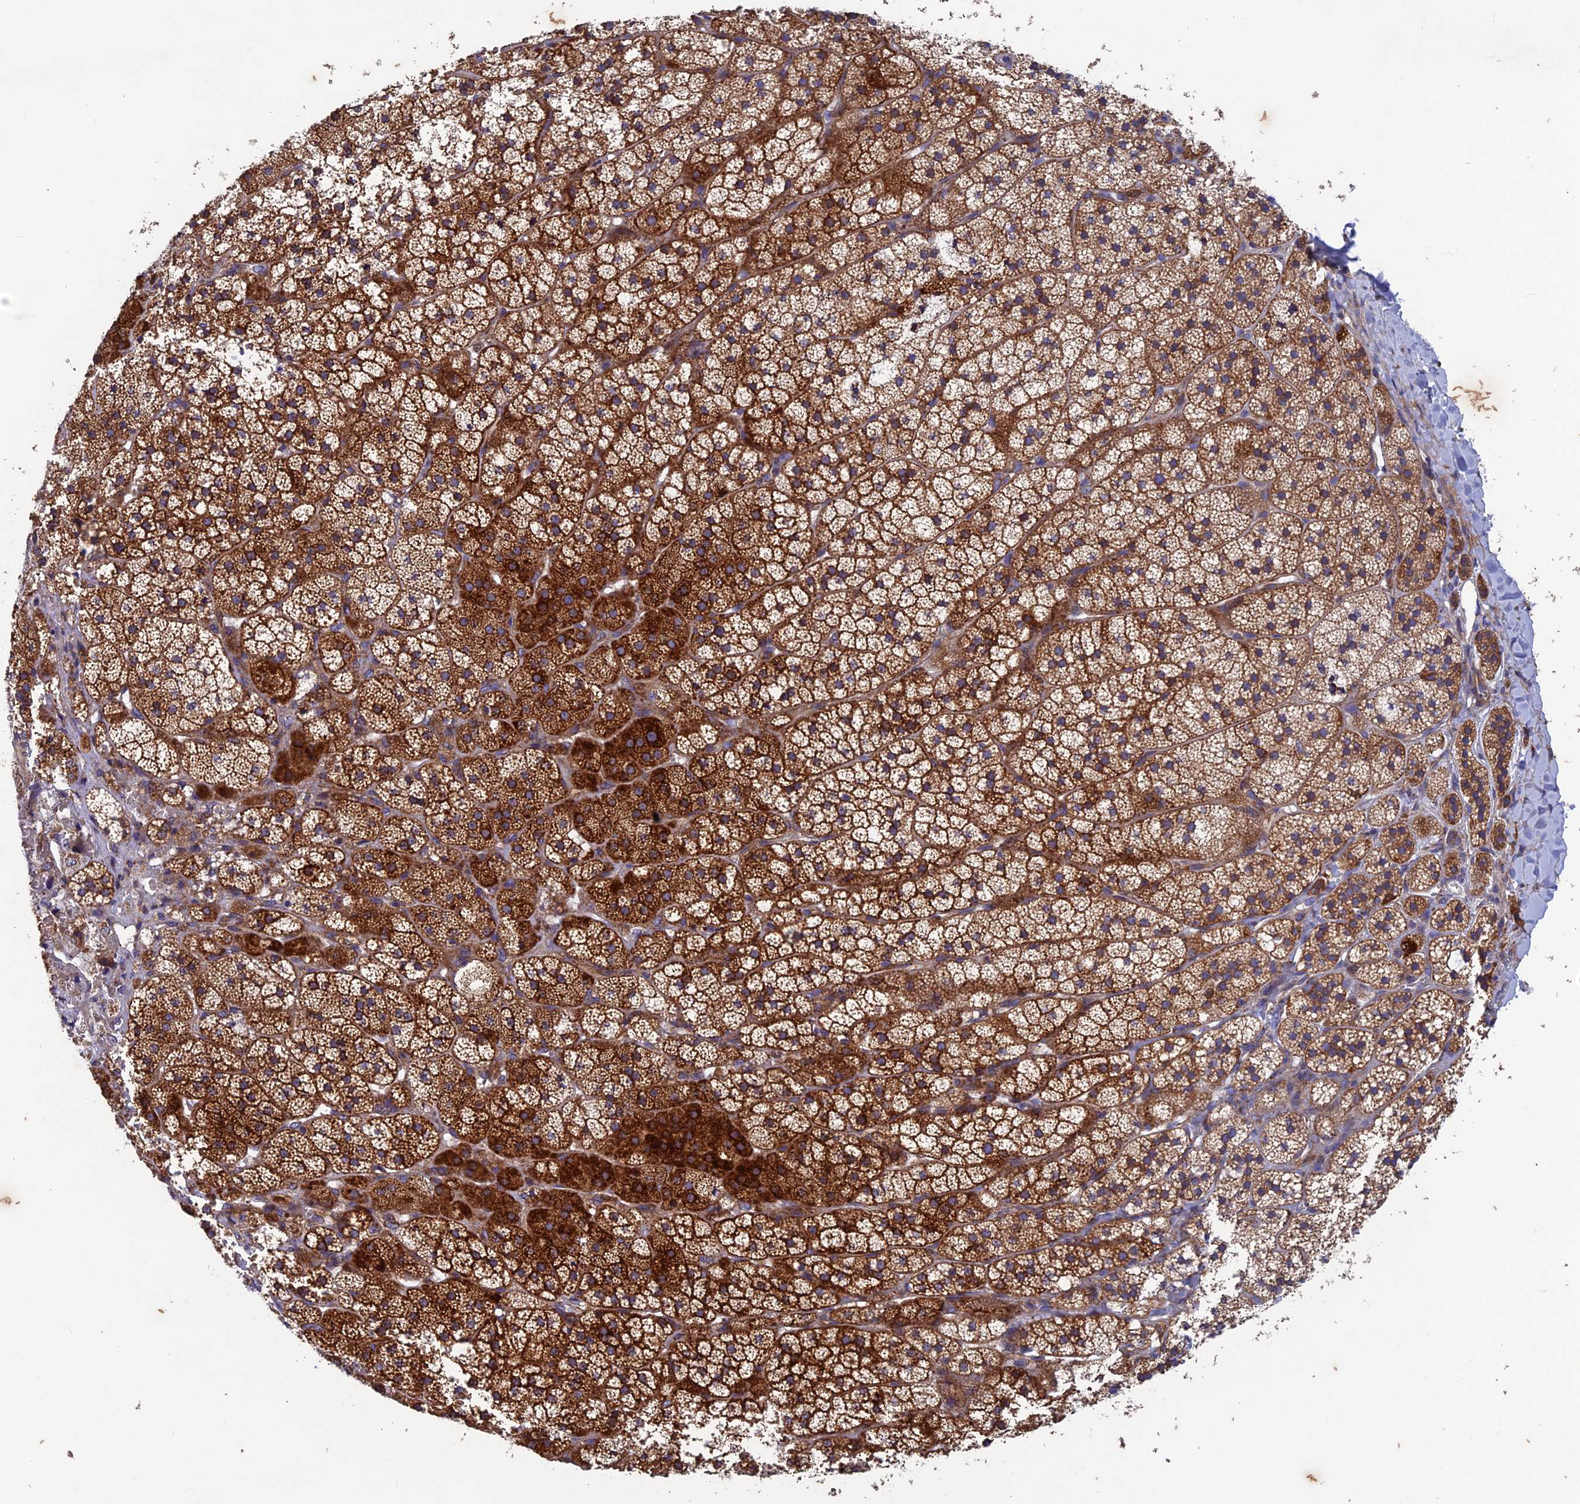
{"staining": {"intensity": "strong", "quantity": ">75%", "location": "cytoplasmic/membranous"}, "tissue": "adrenal gland", "cell_type": "Glandular cells", "image_type": "normal", "snomed": [{"axis": "morphology", "description": "Normal tissue, NOS"}, {"axis": "topography", "description": "Adrenal gland"}], "caption": "Protein positivity by immunohistochemistry (IHC) displays strong cytoplasmic/membranous staining in approximately >75% of glandular cells in unremarkable adrenal gland. (brown staining indicates protein expression, while blue staining denotes nuclei).", "gene": "AP4S1", "patient": {"sex": "female", "age": 44}}